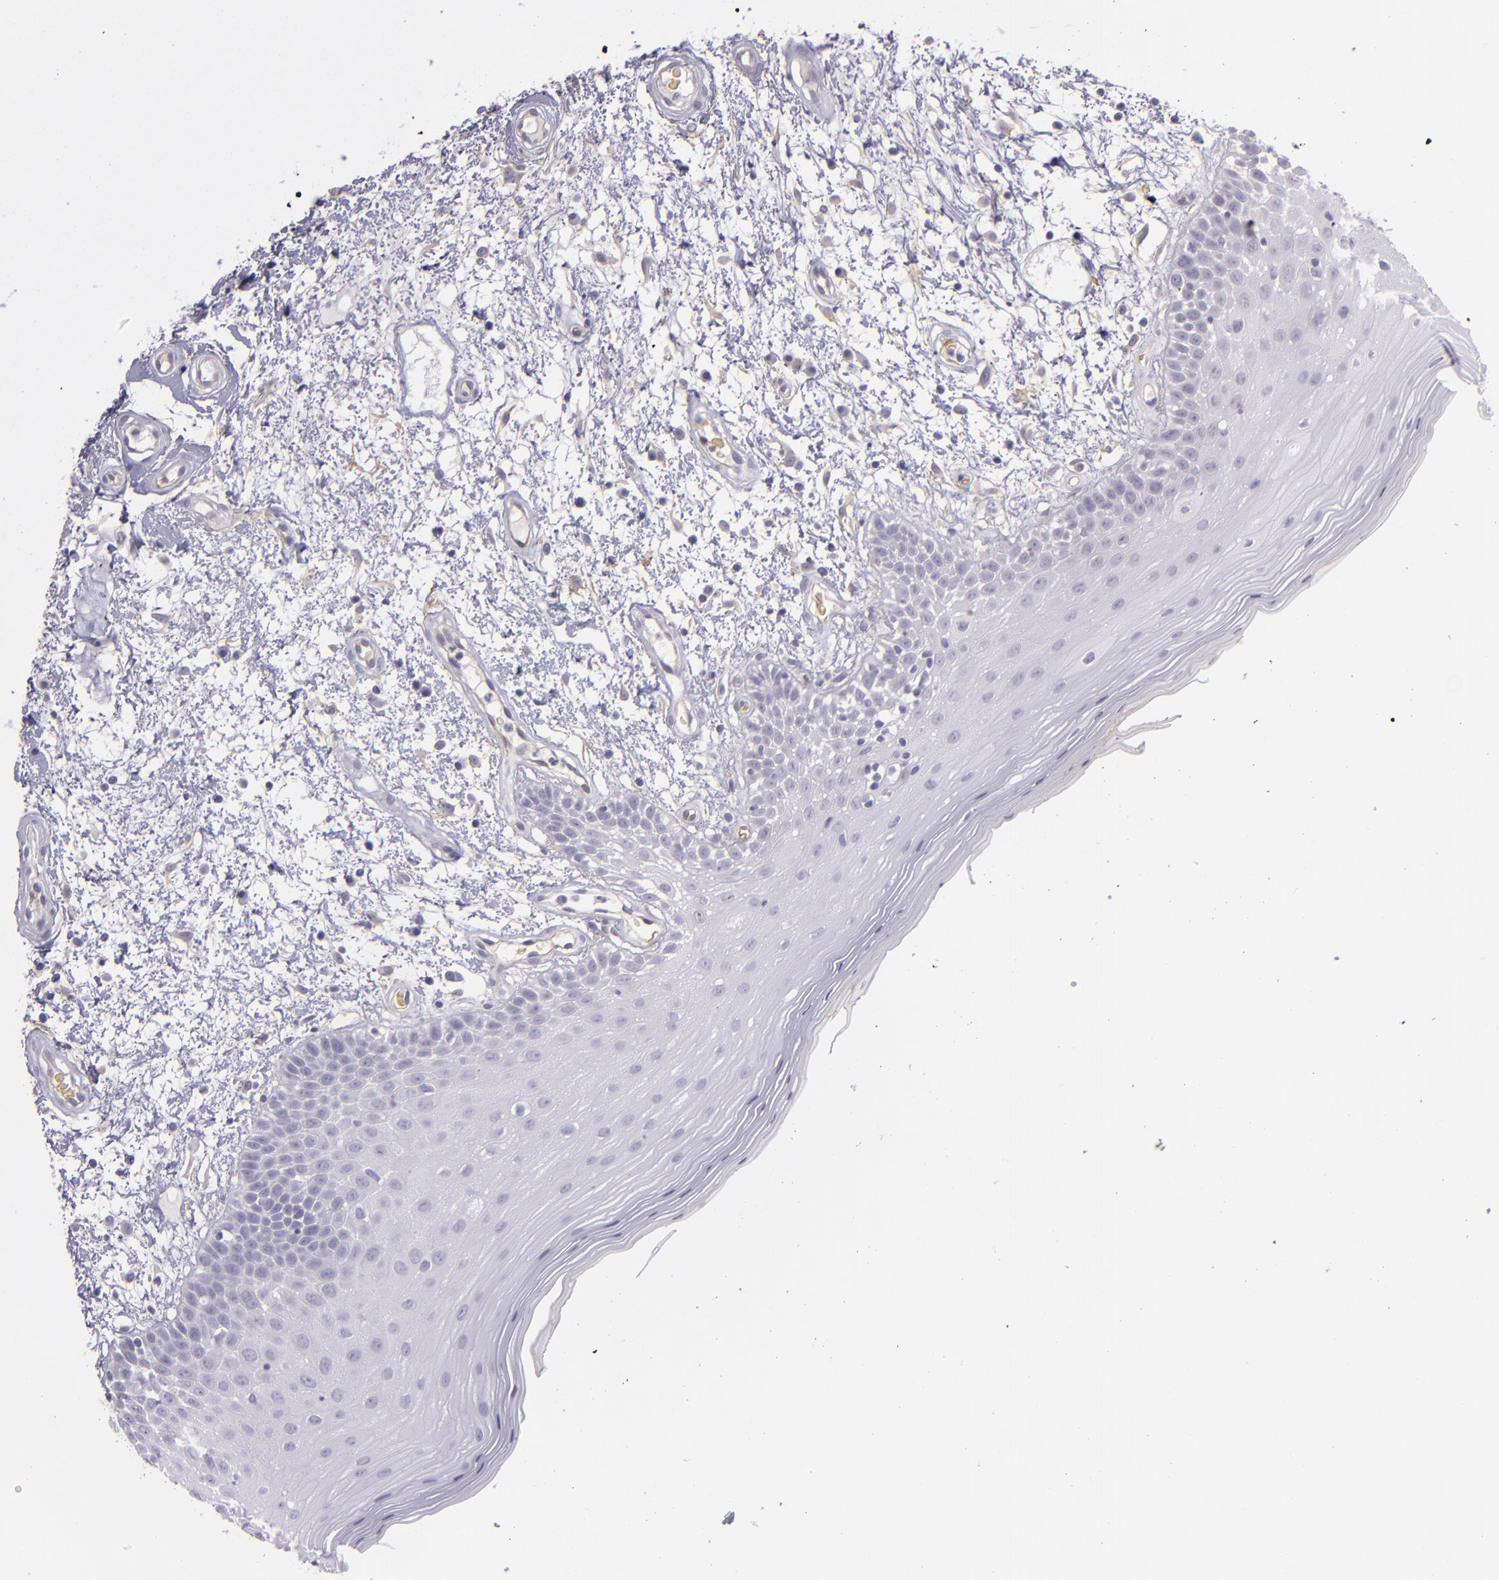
{"staining": {"intensity": "negative", "quantity": "none", "location": "none"}, "tissue": "oral mucosa", "cell_type": "Squamous epithelial cells", "image_type": "normal", "snomed": [{"axis": "morphology", "description": "Normal tissue, NOS"}, {"axis": "morphology", "description": "Squamous cell carcinoma, NOS"}, {"axis": "topography", "description": "Skeletal muscle"}, {"axis": "topography", "description": "Oral tissue"}, {"axis": "topography", "description": "Head-Neck"}], "caption": "An IHC histopathology image of unremarkable oral mucosa is shown. There is no staining in squamous epithelial cells of oral mucosa. The staining was performed using DAB to visualize the protein expression in brown, while the nuclei were stained in blue with hematoxylin (Magnification: 20x).", "gene": "ACE", "patient": {"sex": "male", "age": 71}}